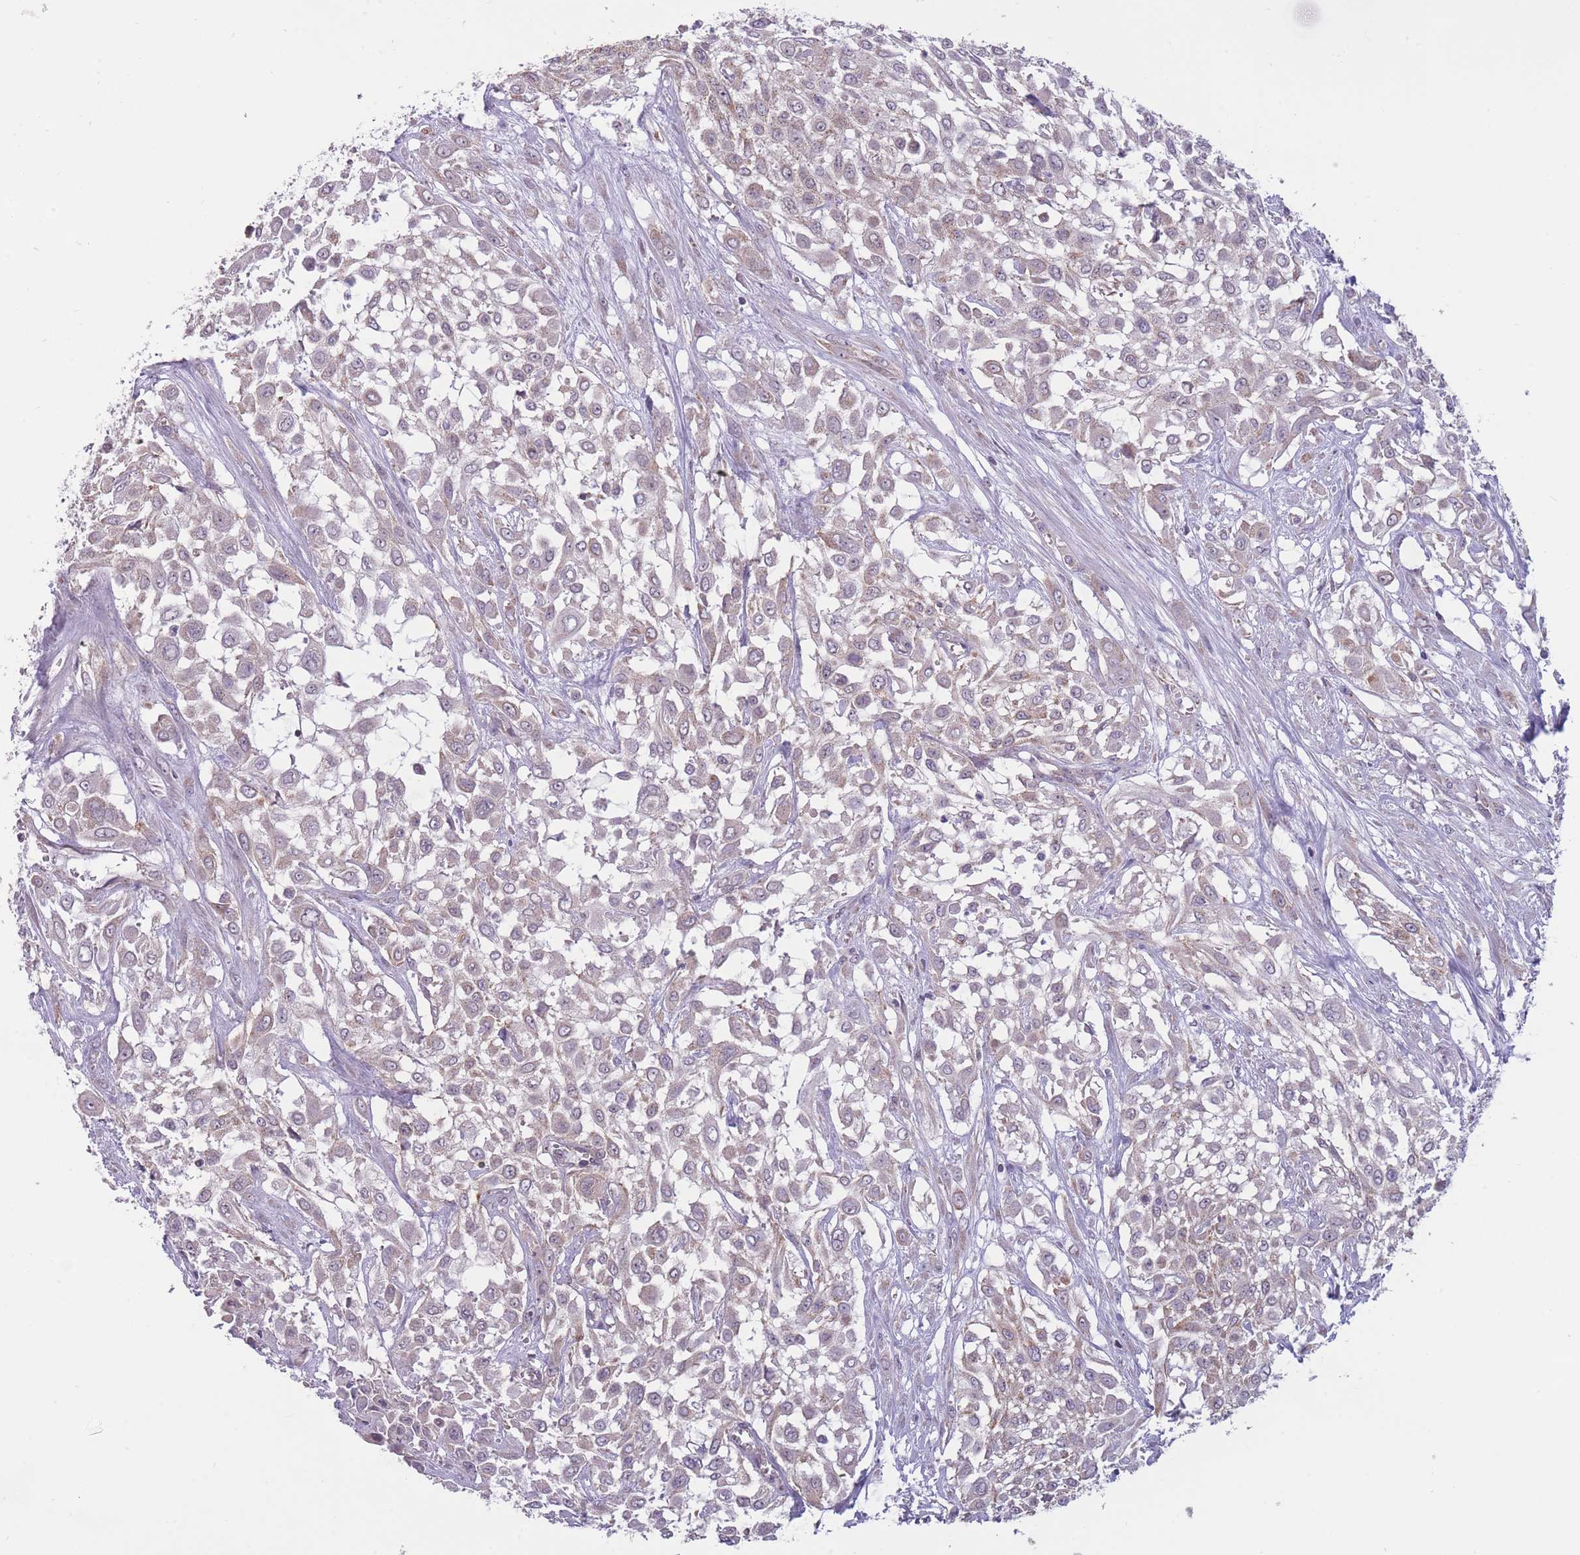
{"staining": {"intensity": "weak", "quantity": ">75%", "location": "cytoplasmic/membranous"}, "tissue": "urothelial cancer", "cell_type": "Tumor cells", "image_type": "cancer", "snomed": [{"axis": "morphology", "description": "Urothelial carcinoma, High grade"}, {"axis": "topography", "description": "Urinary bladder"}], "caption": "Approximately >75% of tumor cells in human urothelial cancer demonstrate weak cytoplasmic/membranous protein expression as visualized by brown immunohistochemical staining.", "gene": "MRPS18C", "patient": {"sex": "male", "age": 57}}